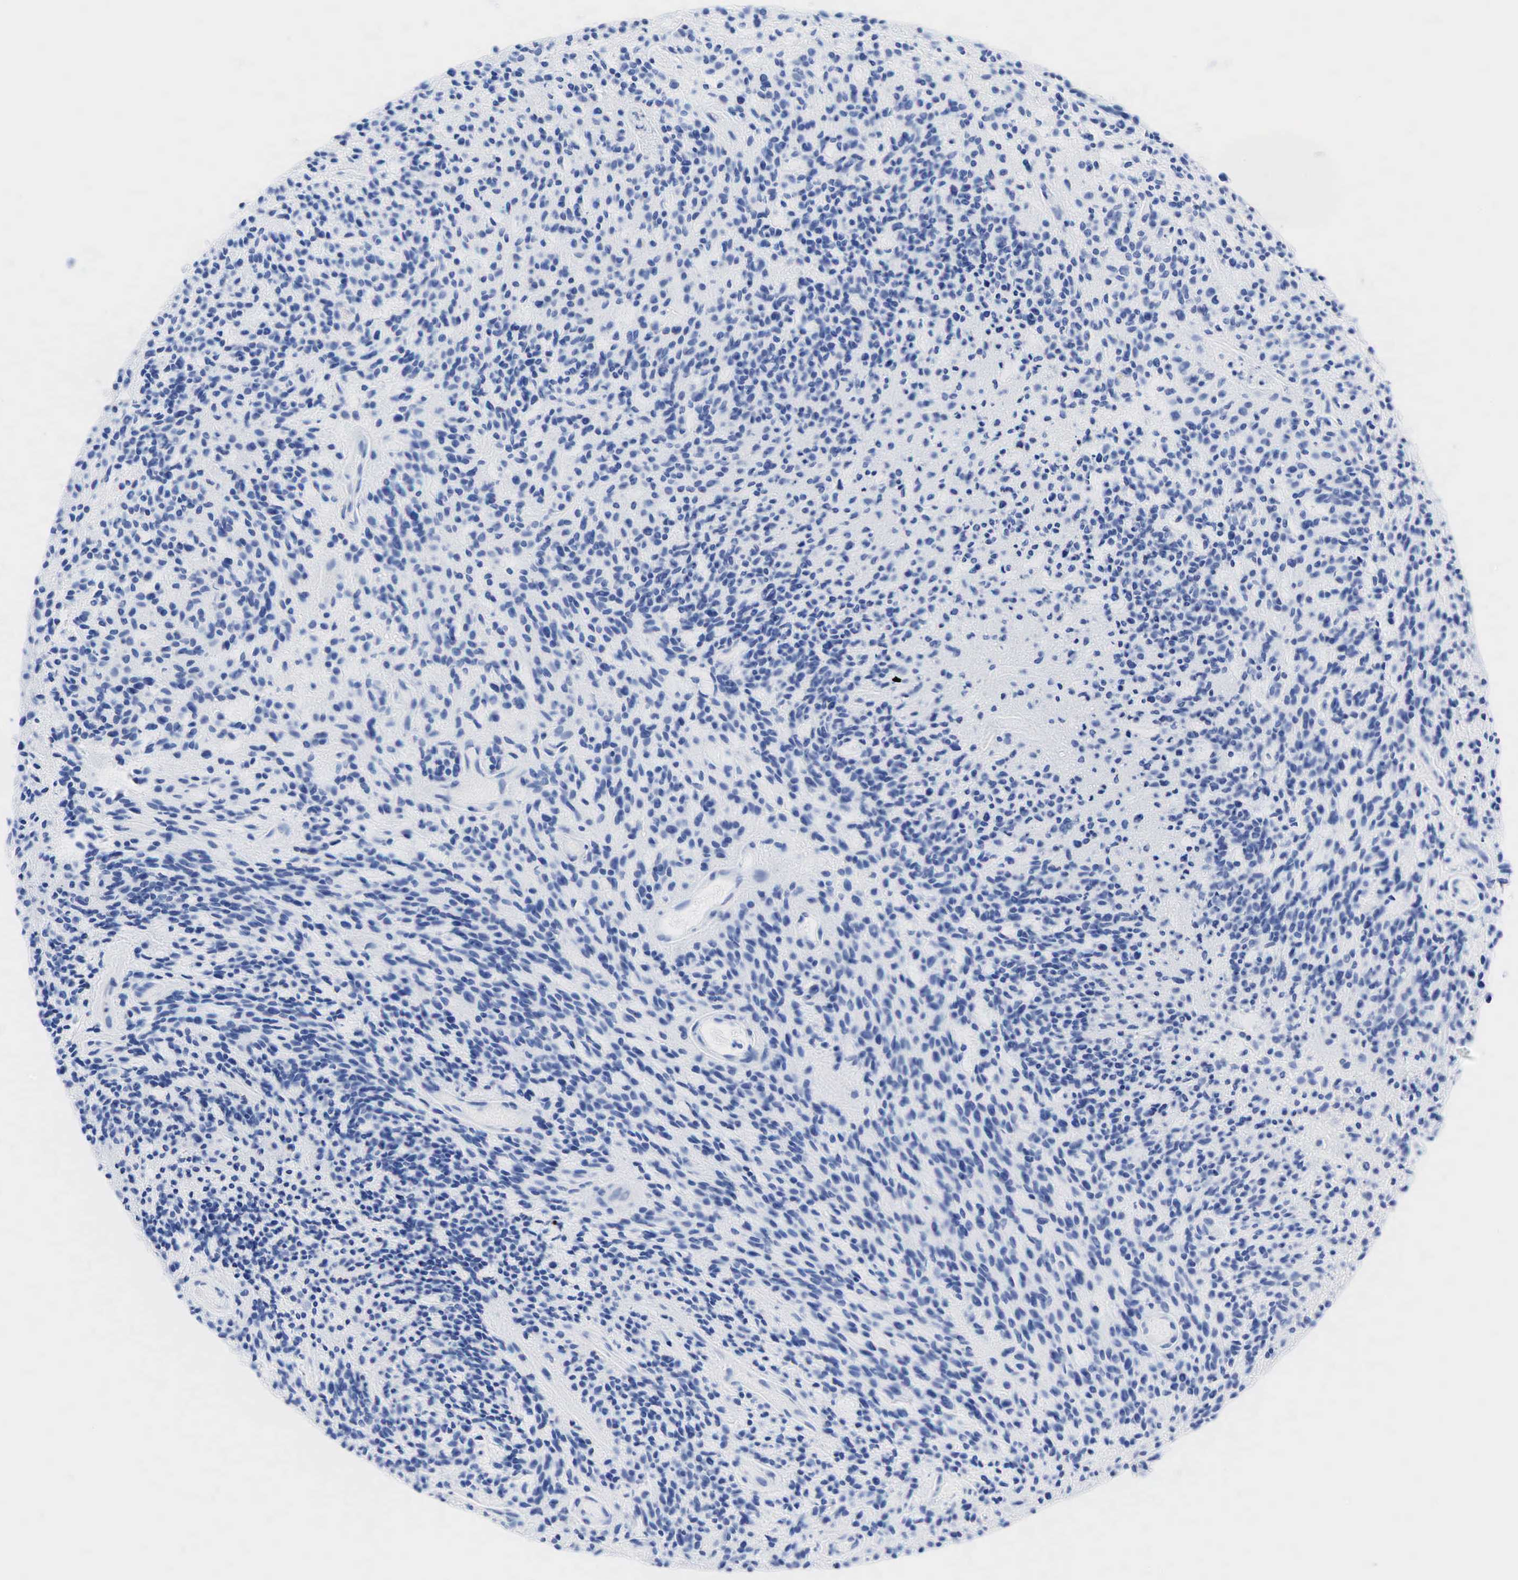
{"staining": {"intensity": "negative", "quantity": "none", "location": "none"}, "tissue": "glioma", "cell_type": "Tumor cells", "image_type": "cancer", "snomed": [{"axis": "morphology", "description": "Glioma, malignant, High grade"}, {"axis": "topography", "description": "Brain"}], "caption": "Human glioma stained for a protein using immunohistochemistry displays no positivity in tumor cells.", "gene": "INHA", "patient": {"sex": "female", "age": 13}}